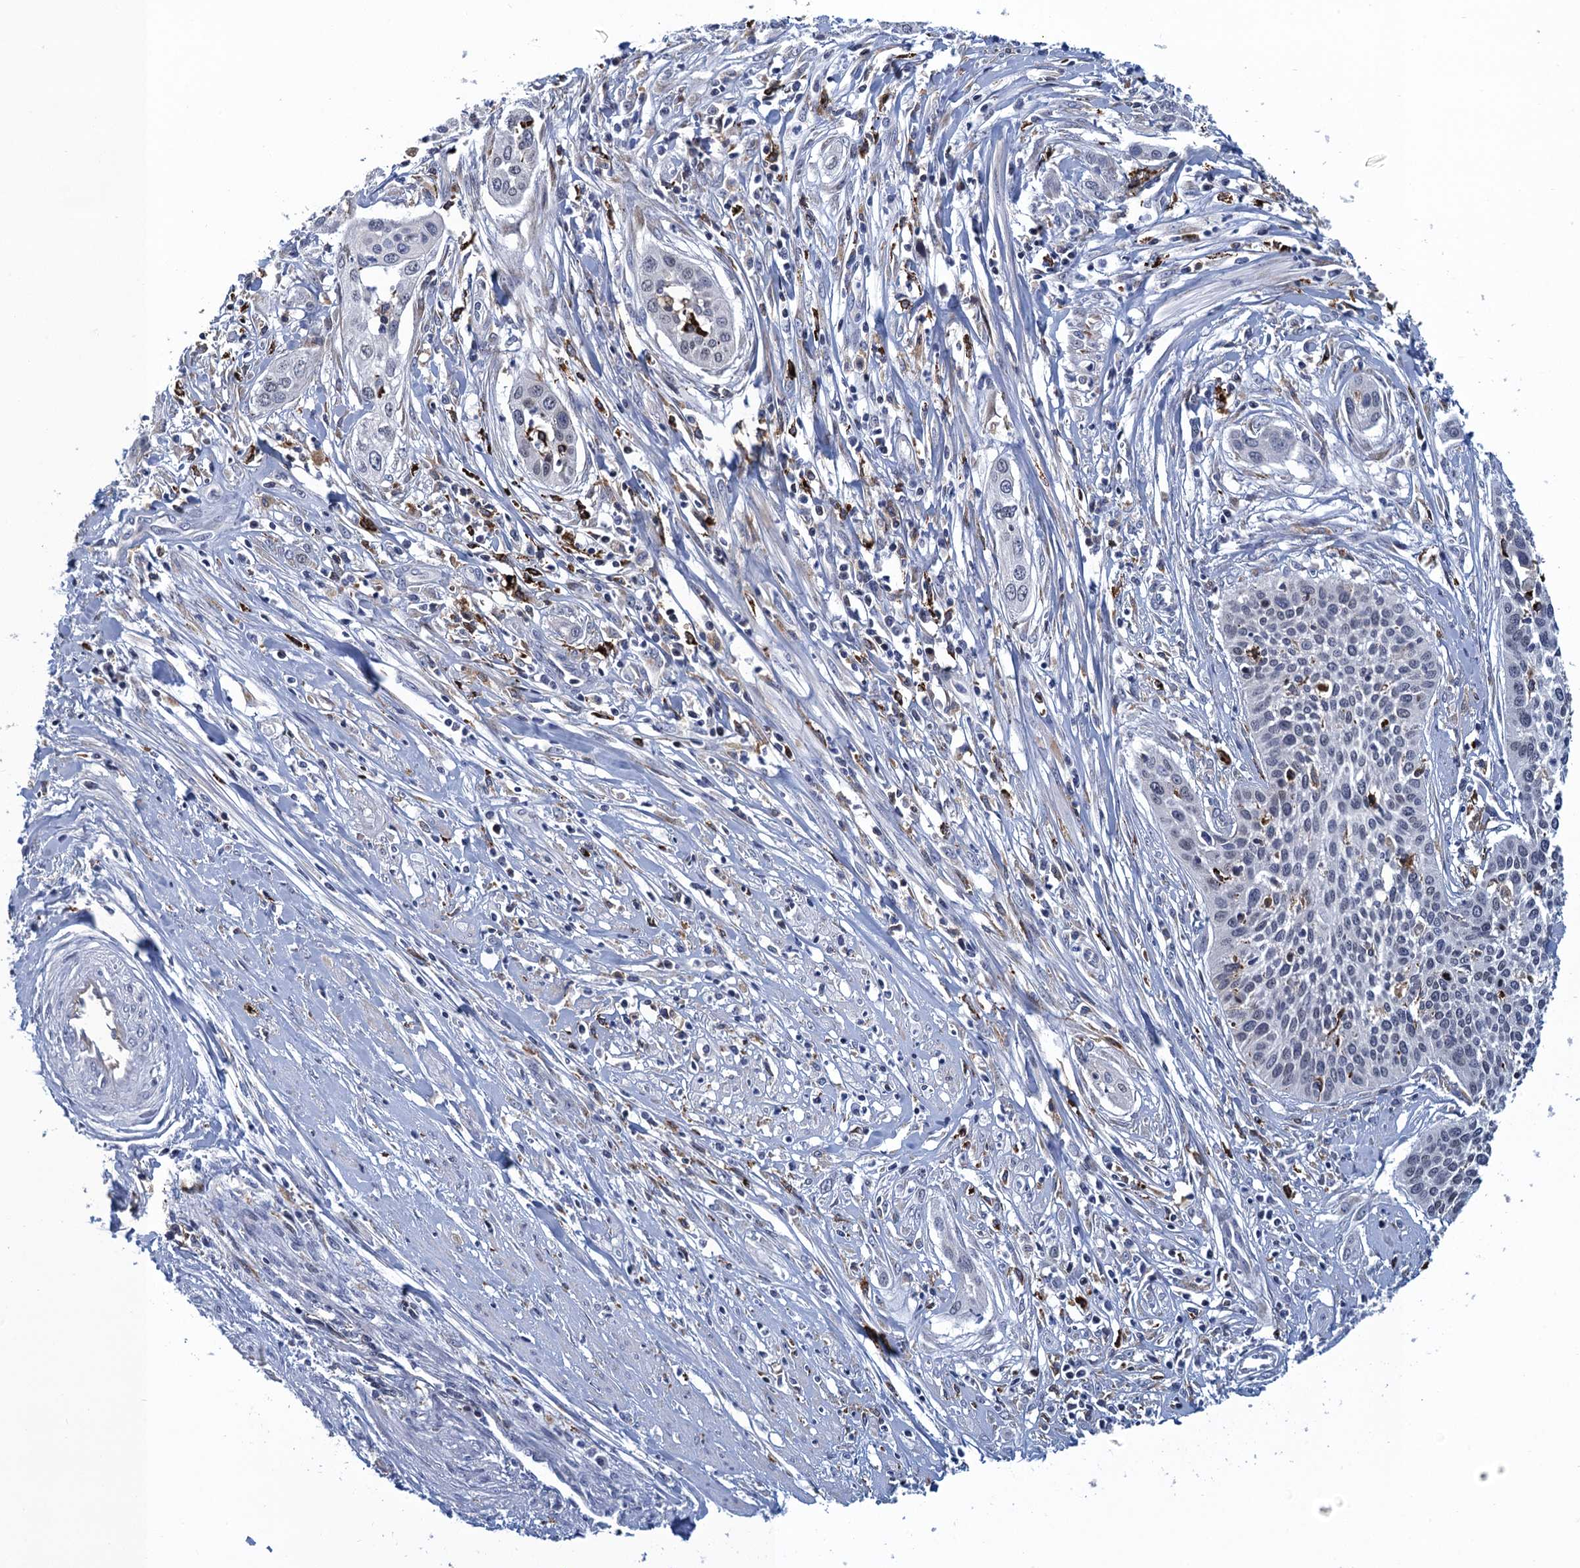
{"staining": {"intensity": "negative", "quantity": "none", "location": "none"}, "tissue": "cervical cancer", "cell_type": "Tumor cells", "image_type": "cancer", "snomed": [{"axis": "morphology", "description": "Squamous cell carcinoma, NOS"}, {"axis": "topography", "description": "Cervix"}], "caption": "There is no significant staining in tumor cells of squamous cell carcinoma (cervical).", "gene": "DNHD1", "patient": {"sex": "female", "age": 34}}